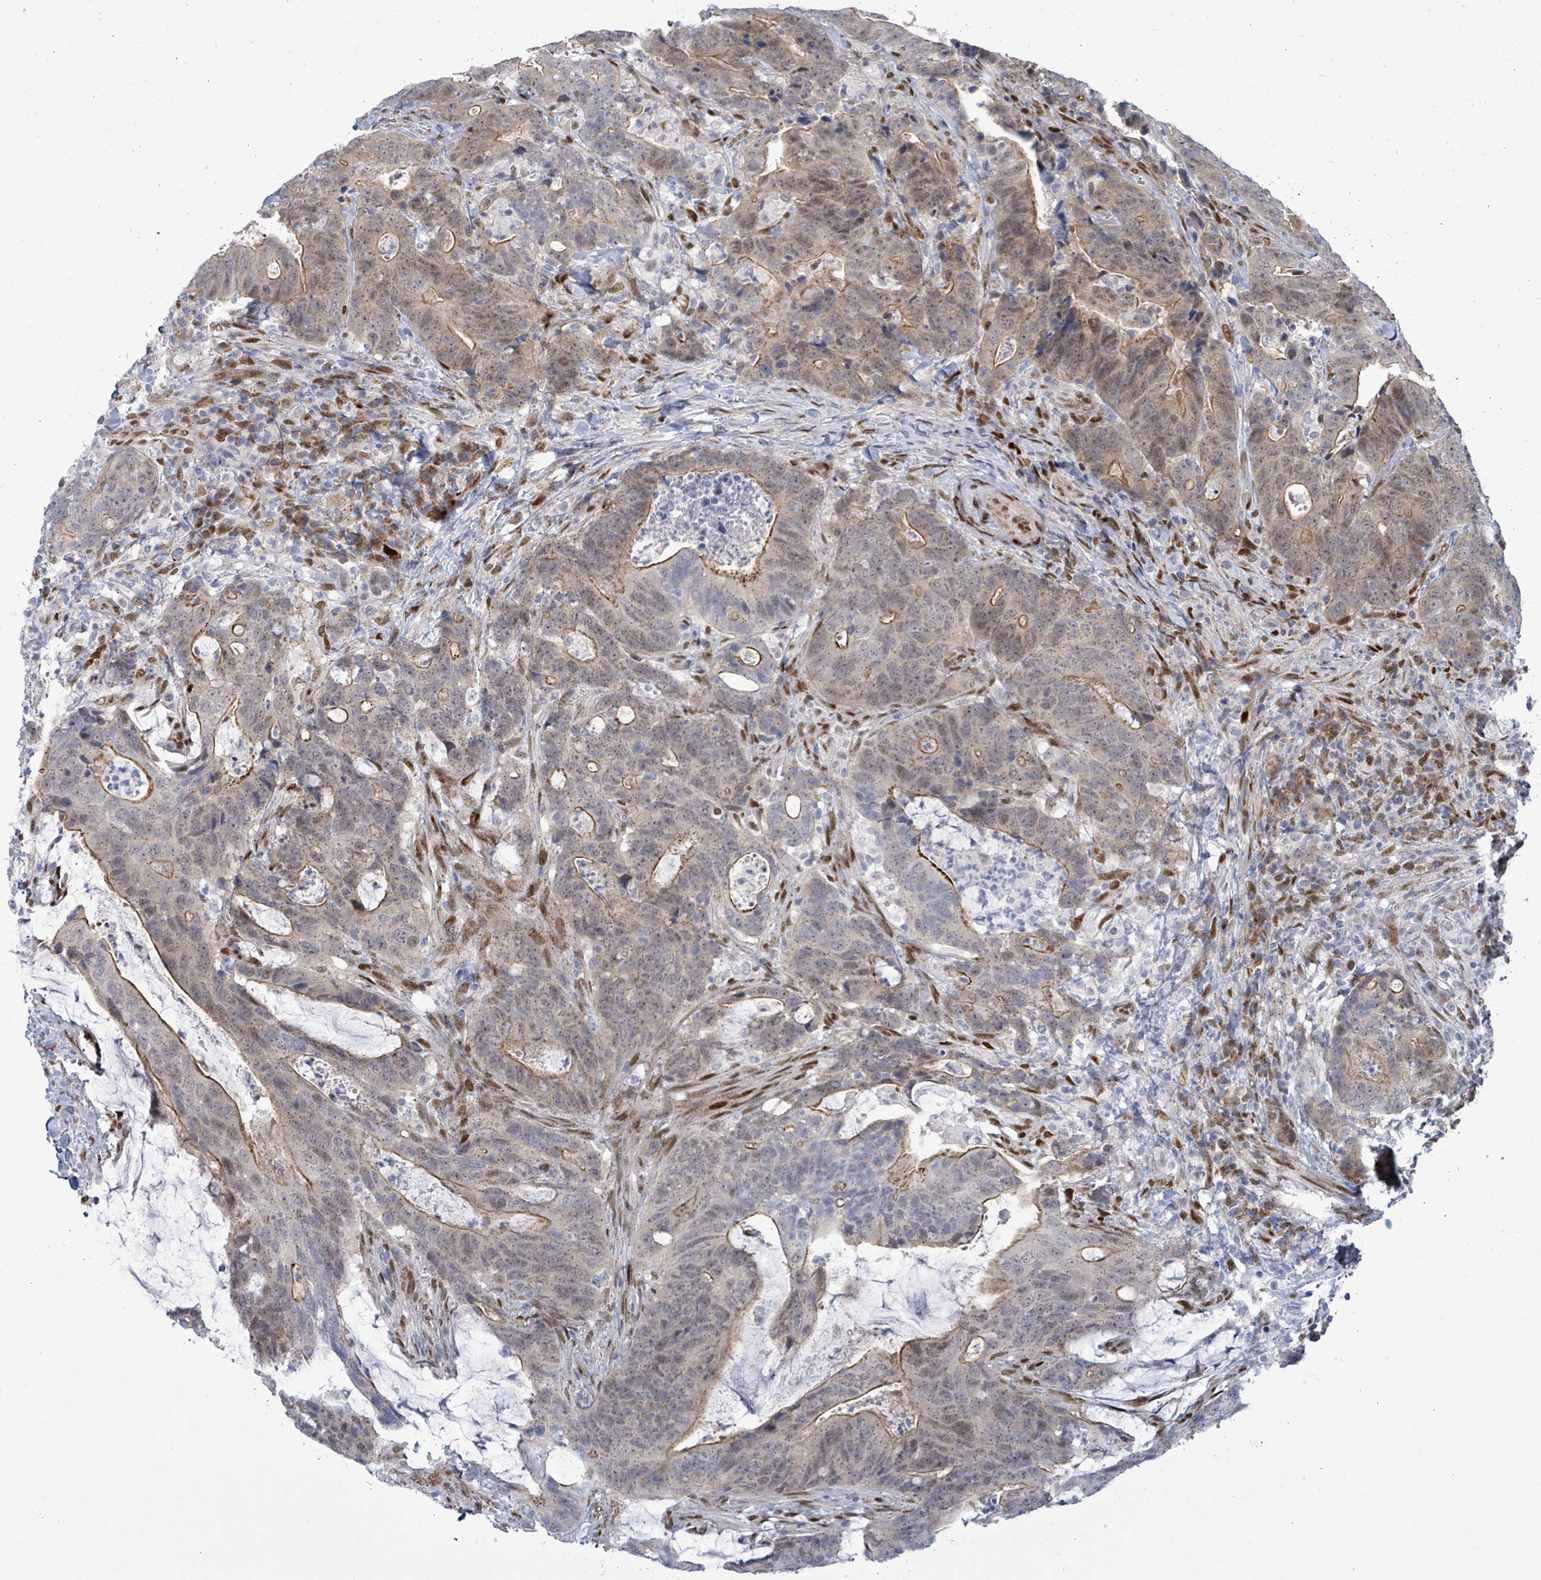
{"staining": {"intensity": "moderate", "quantity": "25%-75%", "location": "cytoplasmic/membranous,nuclear"}, "tissue": "colorectal cancer", "cell_type": "Tumor cells", "image_type": "cancer", "snomed": [{"axis": "morphology", "description": "Adenocarcinoma, NOS"}, {"axis": "topography", "description": "Colon"}], "caption": "A brown stain highlights moderate cytoplasmic/membranous and nuclear expression of a protein in colorectal cancer tumor cells.", "gene": "TUSC1", "patient": {"sex": "female", "age": 82}}